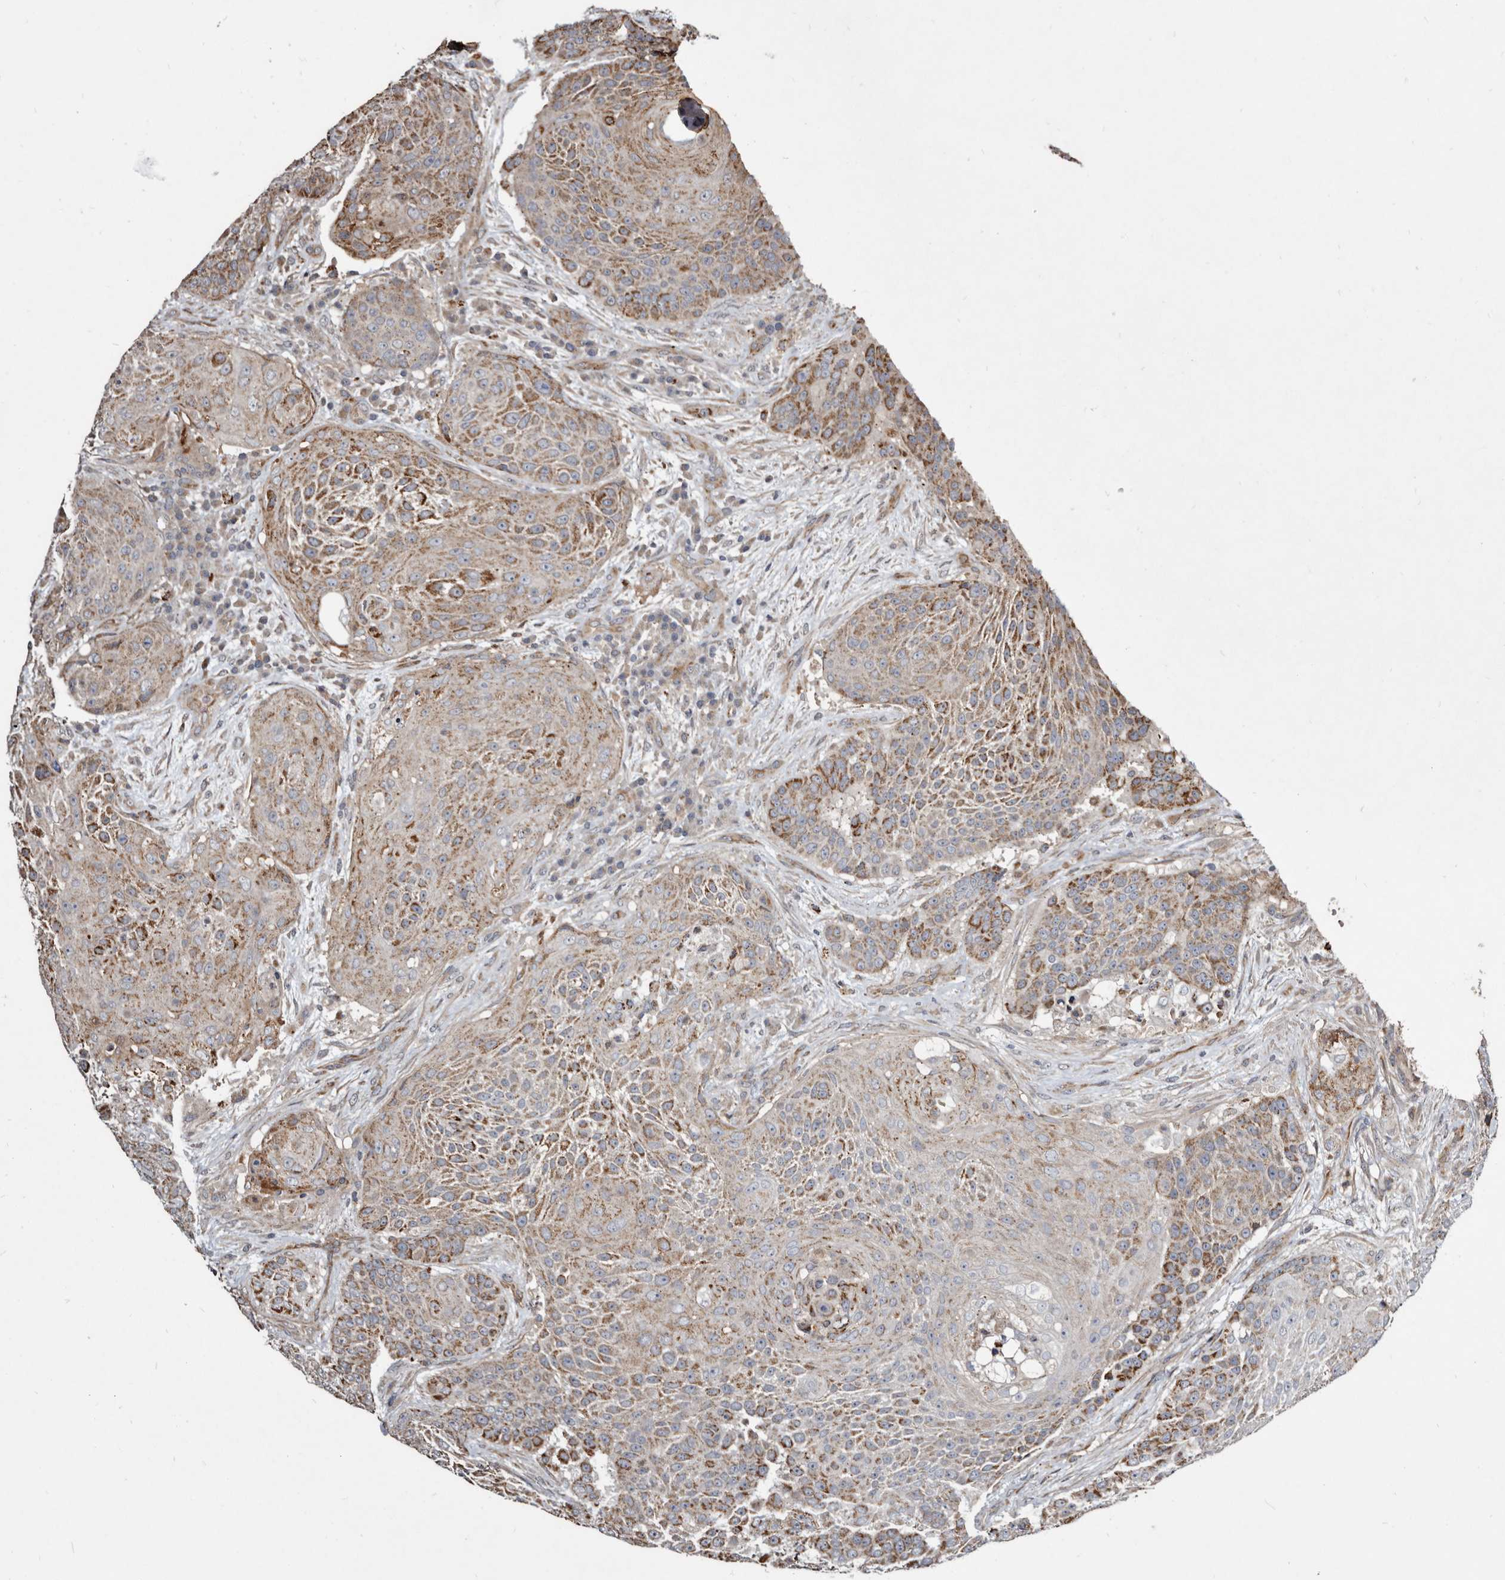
{"staining": {"intensity": "moderate", "quantity": ">75%", "location": "cytoplasmic/membranous"}, "tissue": "urothelial cancer", "cell_type": "Tumor cells", "image_type": "cancer", "snomed": [{"axis": "morphology", "description": "Urothelial carcinoma, High grade"}, {"axis": "topography", "description": "Urinary bladder"}], "caption": "A histopathology image showing moderate cytoplasmic/membranous positivity in about >75% of tumor cells in urothelial cancer, as visualized by brown immunohistochemical staining.", "gene": "CTSA", "patient": {"sex": "female", "age": 63}}